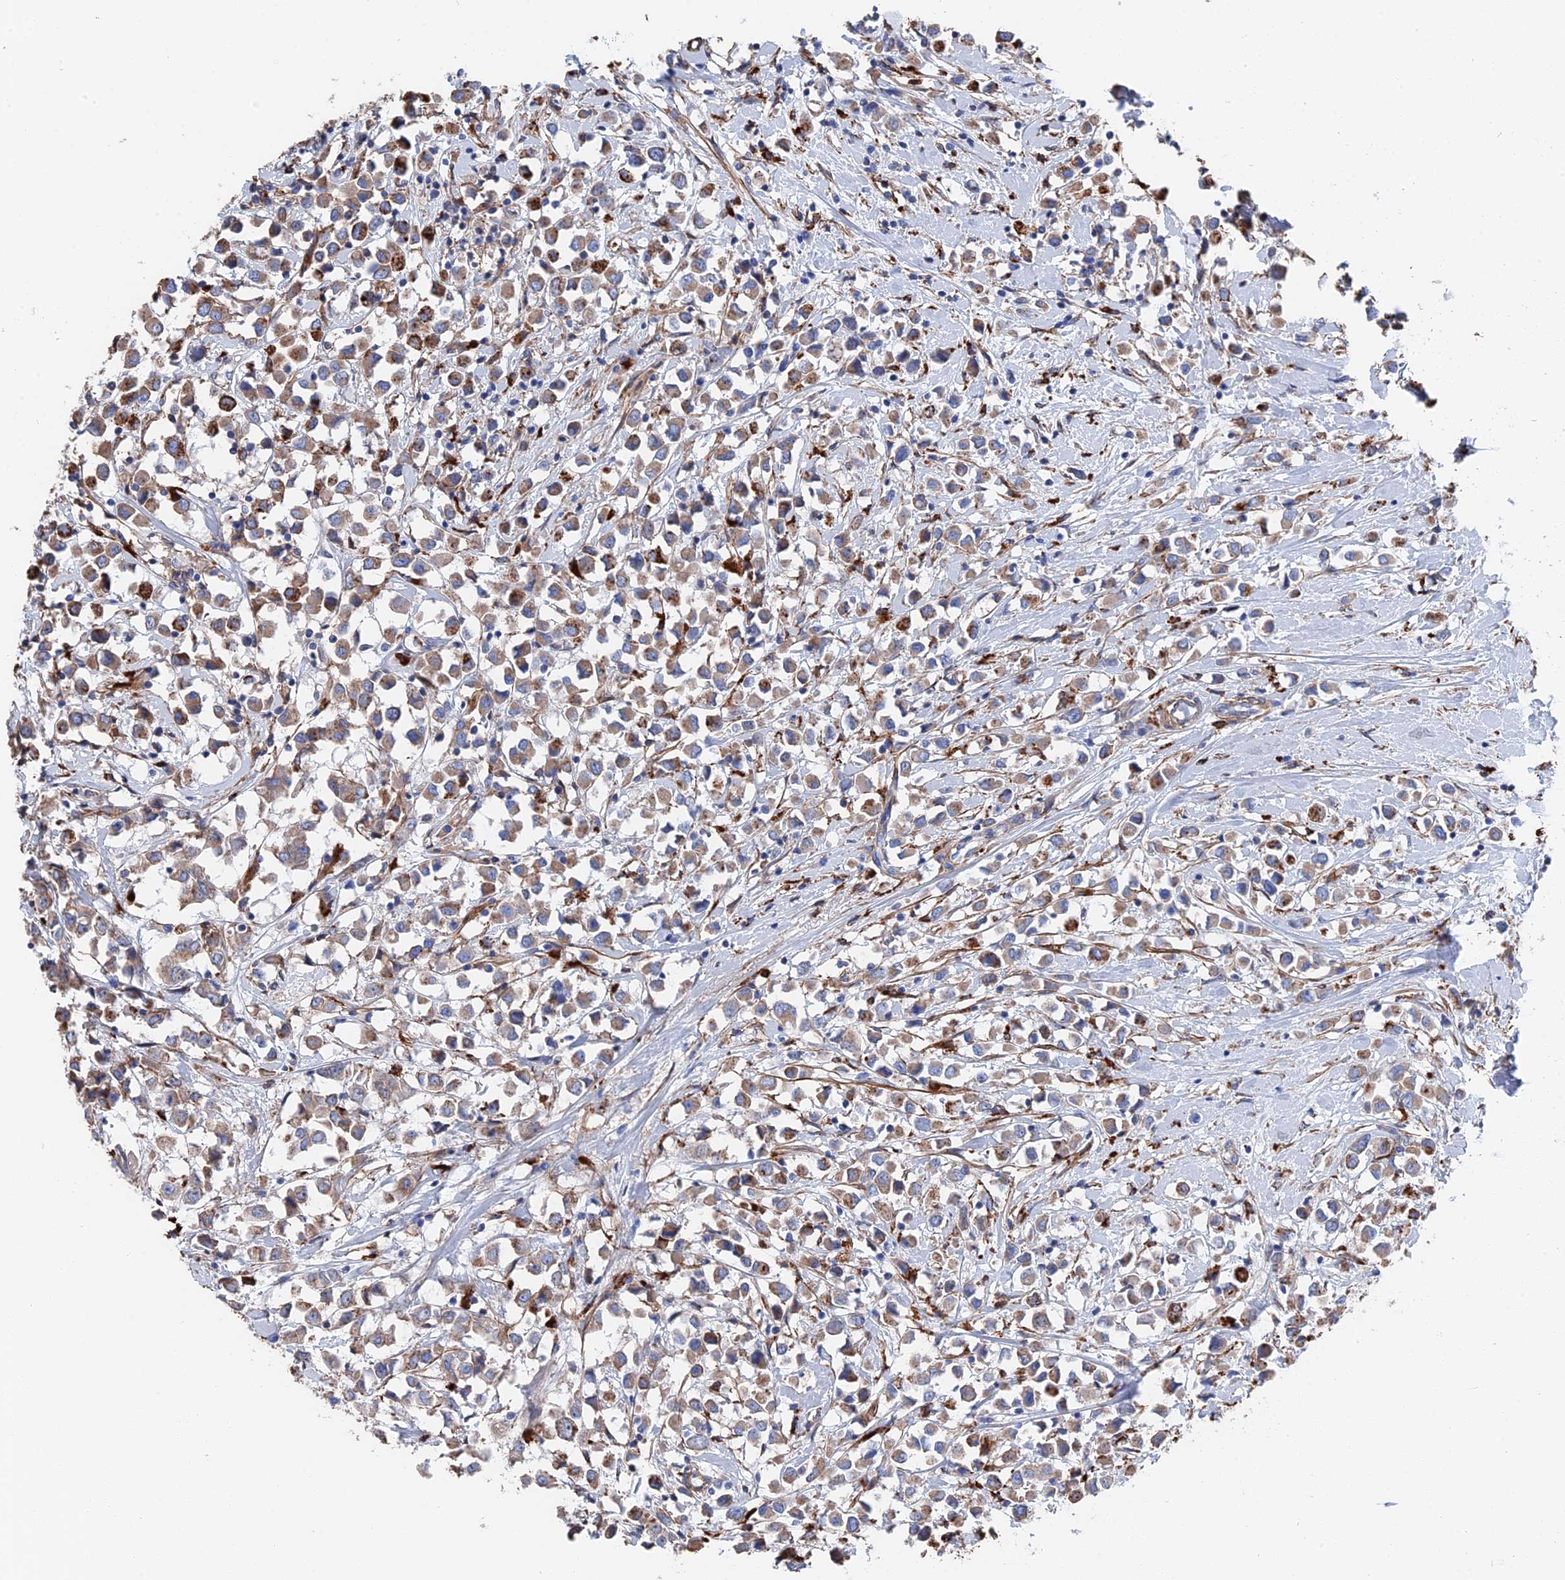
{"staining": {"intensity": "moderate", "quantity": "25%-75%", "location": "cytoplasmic/membranous"}, "tissue": "breast cancer", "cell_type": "Tumor cells", "image_type": "cancer", "snomed": [{"axis": "morphology", "description": "Duct carcinoma"}, {"axis": "topography", "description": "Breast"}], "caption": "IHC histopathology image of neoplastic tissue: intraductal carcinoma (breast) stained using immunohistochemistry demonstrates medium levels of moderate protein expression localized specifically in the cytoplasmic/membranous of tumor cells, appearing as a cytoplasmic/membranous brown color.", "gene": "STRA6", "patient": {"sex": "female", "age": 61}}